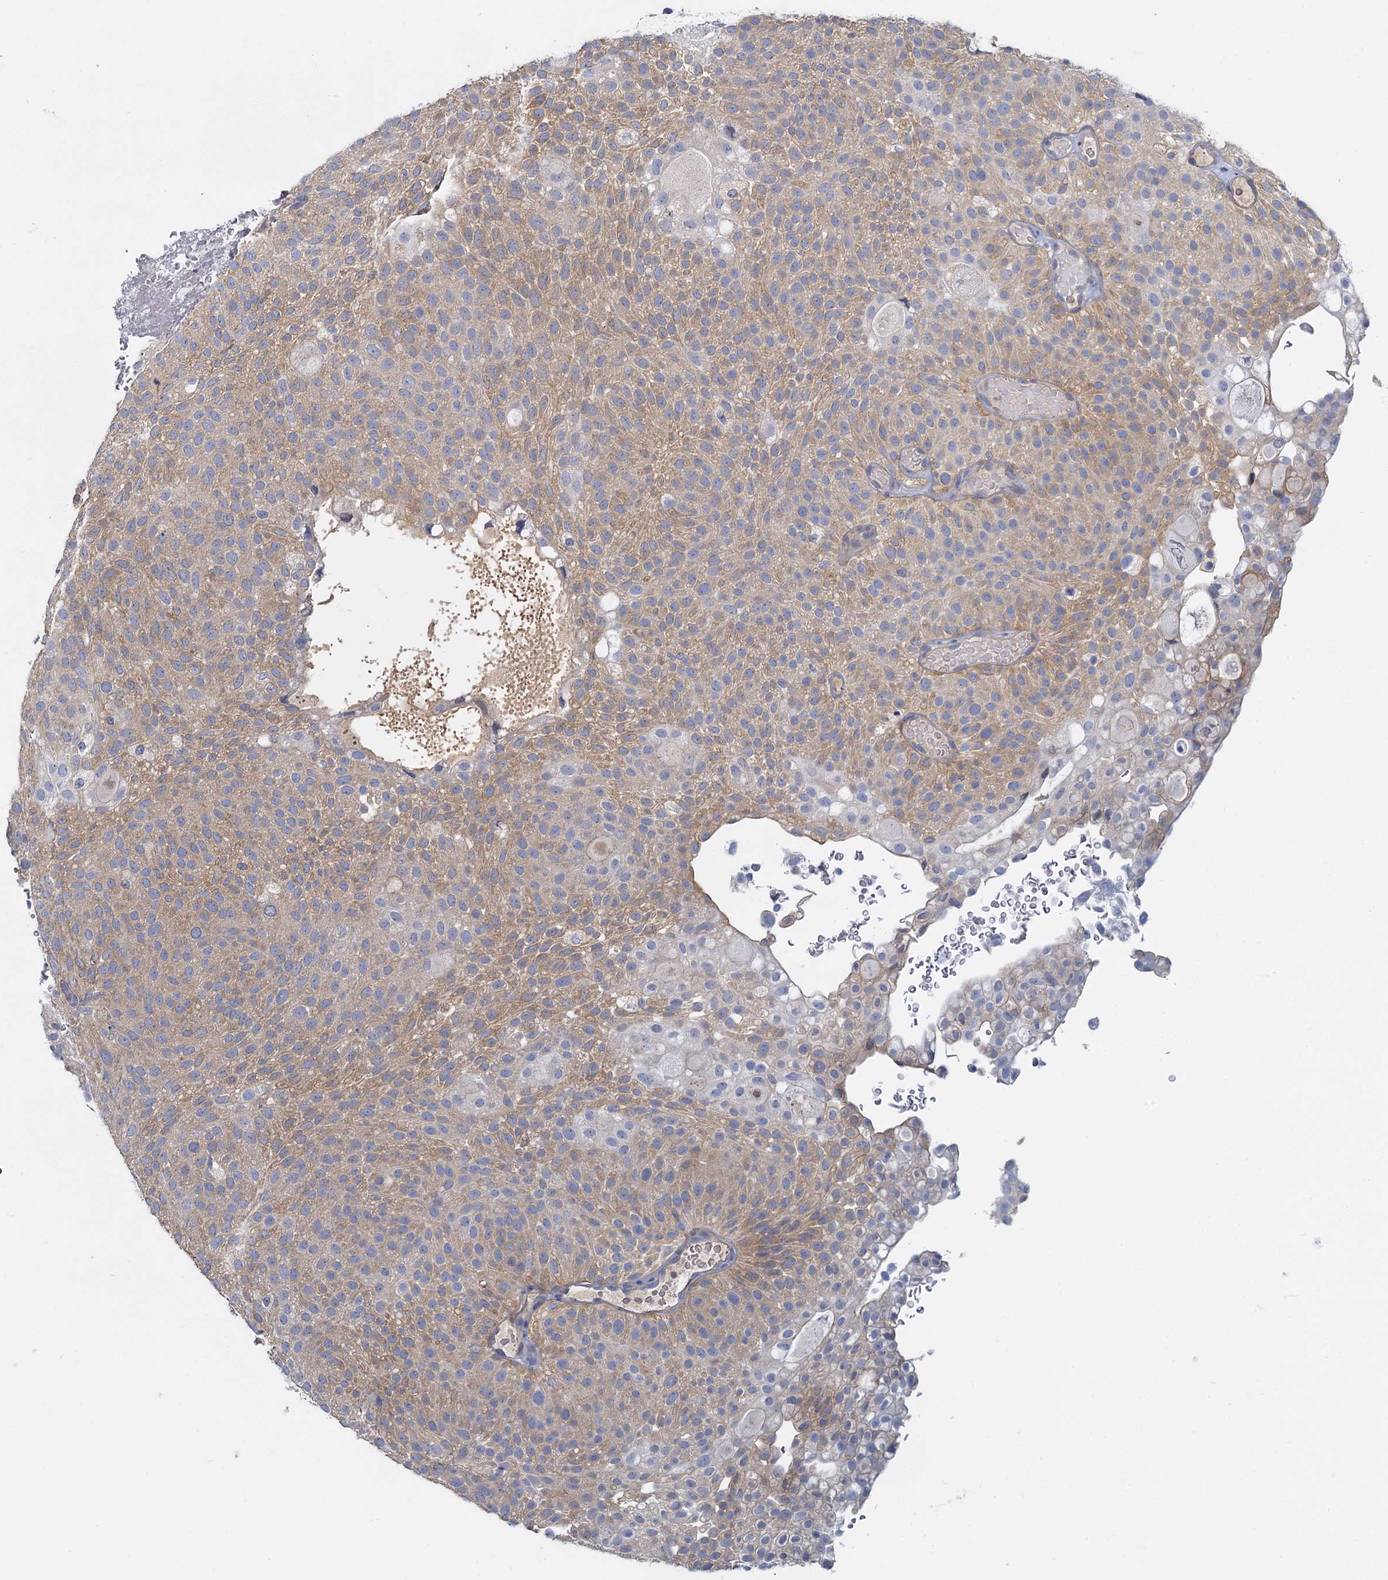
{"staining": {"intensity": "negative", "quantity": "none", "location": "none"}, "tissue": "urothelial cancer", "cell_type": "Tumor cells", "image_type": "cancer", "snomed": [{"axis": "morphology", "description": "Urothelial carcinoma, Low grade"}, {"axis": "topography", "description": "Urinary bladder"}], "caption": "The histopathology image reveals no significant positivity in tumor cells of urothelial cancer. The staining is performed using DAB (3,3'-diaminobenzidine) brown chromogen with nuclei counter-stained in using hematoxylin.", "gene": "ACSM3", "patient": {"sex": "male", "age": 78}}